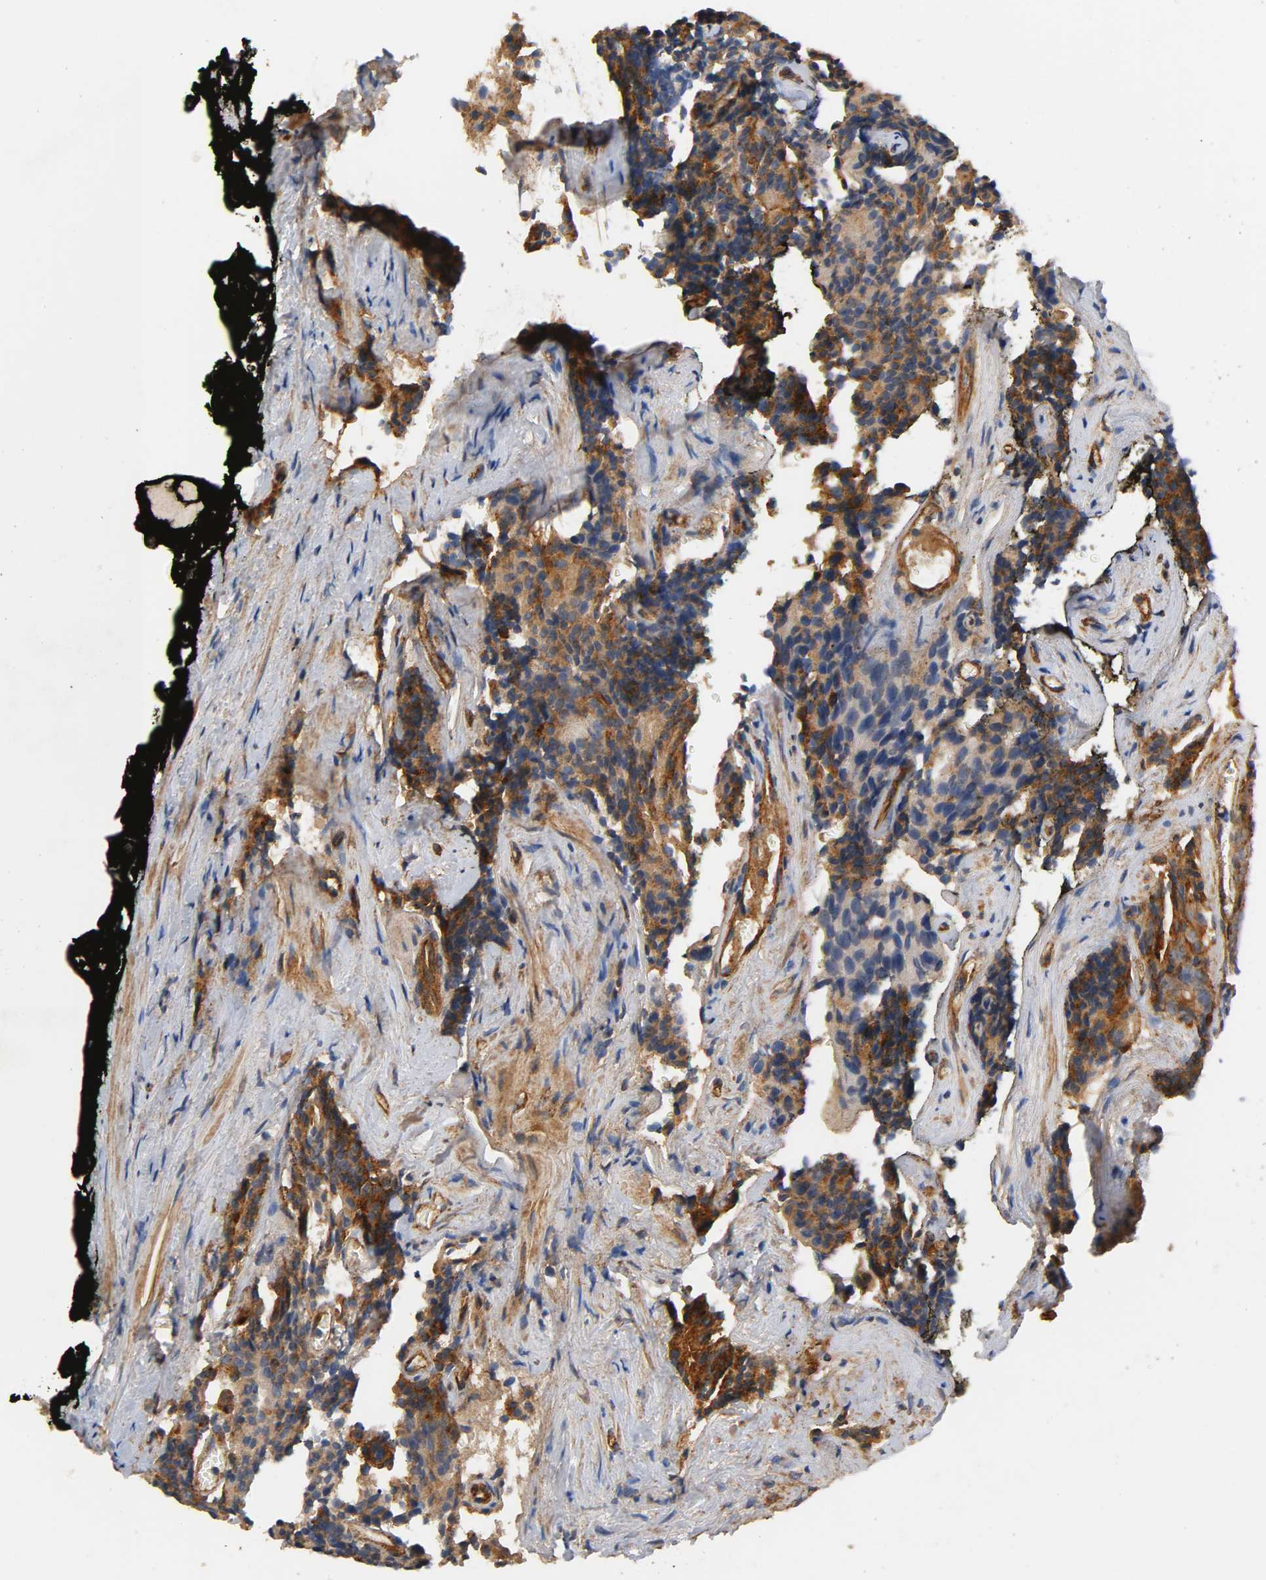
{"staining": {"intensity": "moderate", "quantity": "25%-75%", "location": "cytoplasmic/membranous"}, "tissue": "prostate cancer", "cell_type": "Tumor cells", "image_type": "cancer", "snomed": [{"axis": "morphology", "description": "Adenocarcinoma, High grade"}, {"axis": "topography", "description": "Prostate"}], "caption": "Brown immunohistochemical staining in high-grade adenocarcinoma (prostate) reveals moderate cytoplasmic/membranous positivity in about 25%-75% of tumor cells.", "gene": "IFITM3", "patient": {"sex": "male", "age": 58}}